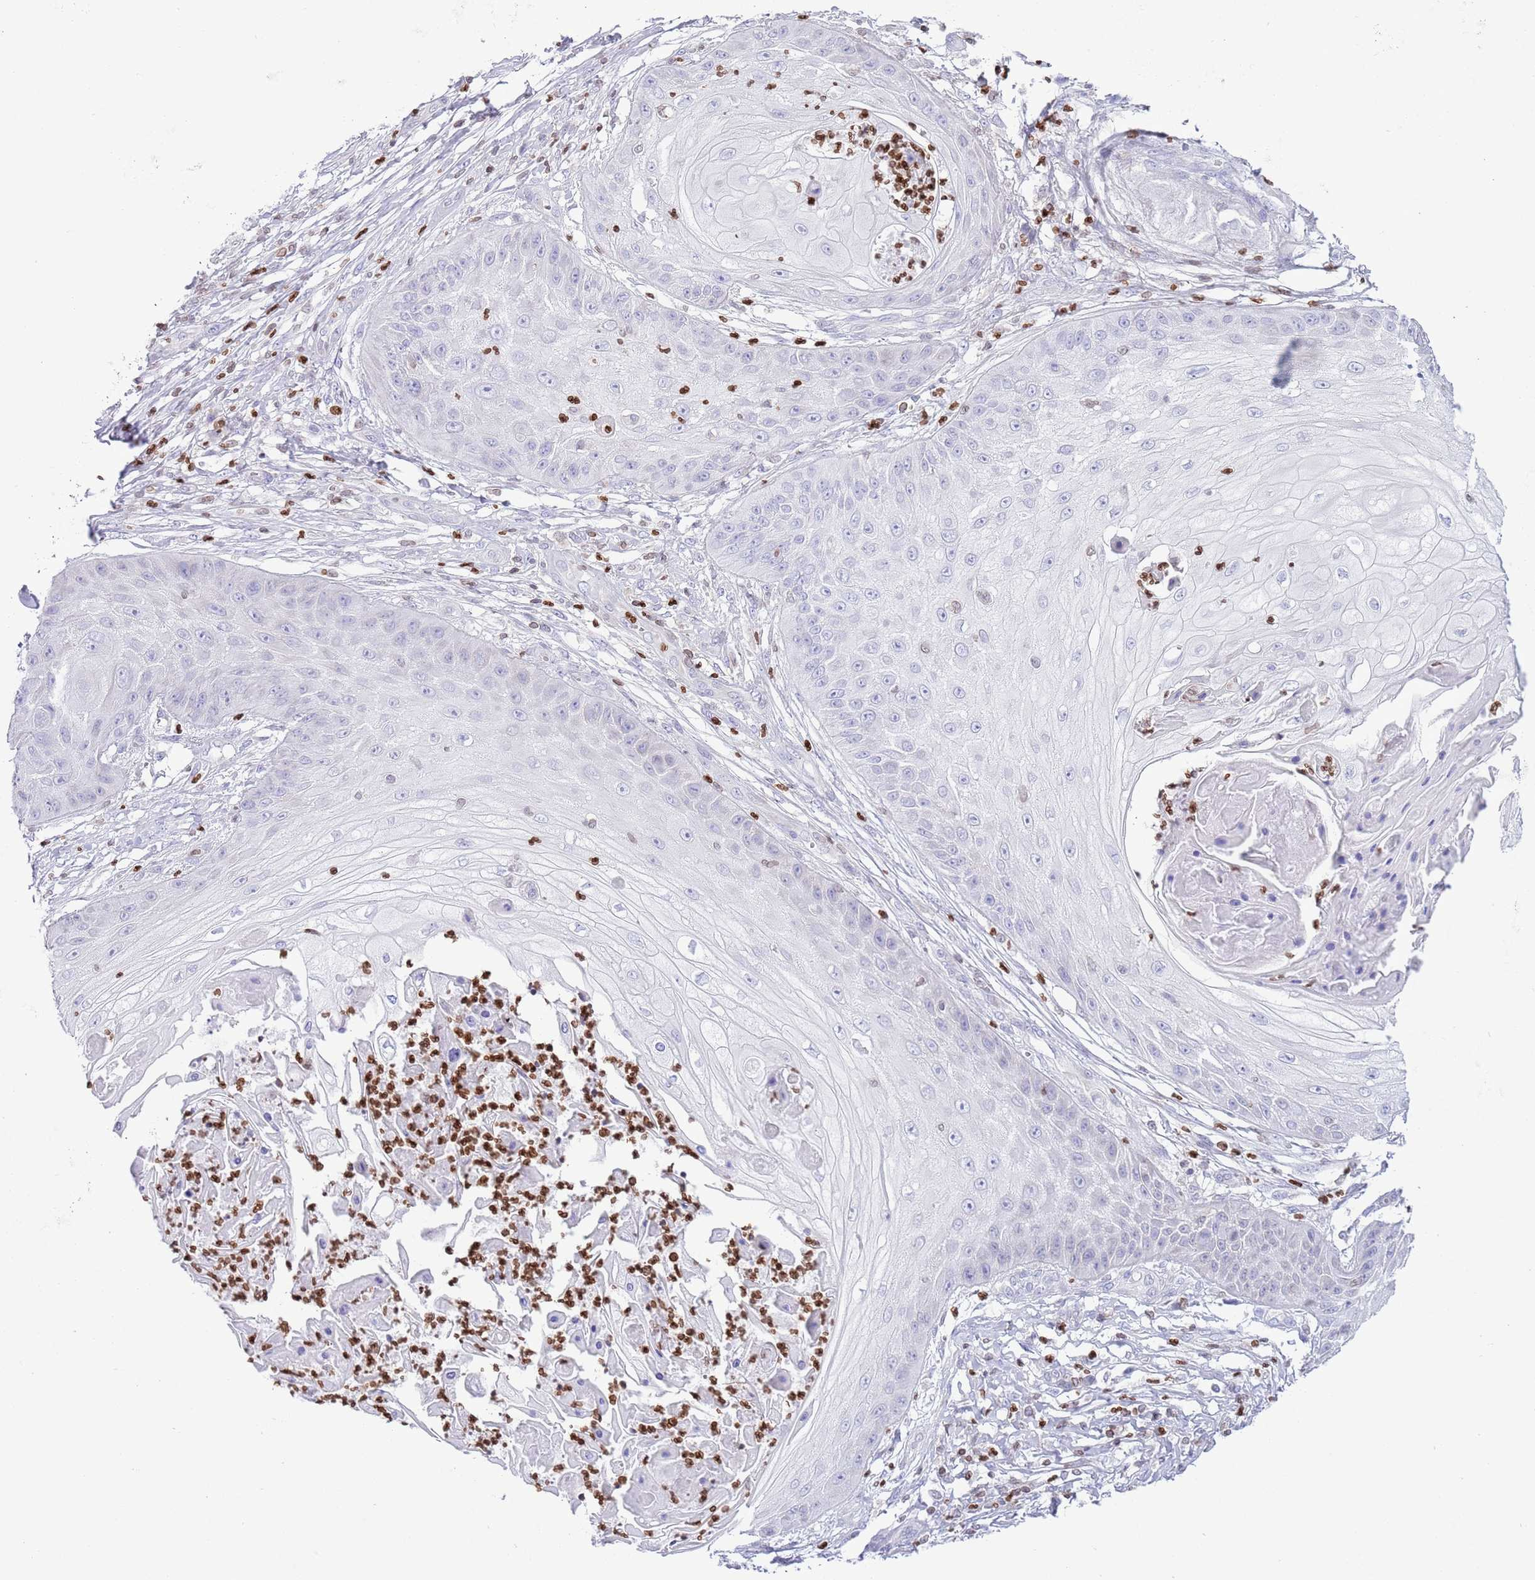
{"staining": {"intensity": "negative", "quantity": "none", "location": "none"}, "tissue": "skin cancer", "cell_type": "Tumor cells", "image_type": "cancer", "snomed": [{"axis": "morphology", "description": "Squamous cell carcinoma, NOS"}, {"axis": "topography", "description": "Skin"}], "caption": "A high-resolution image shows immunohistochemistry (IHC) staining of skin squamous cell carcinoma, which shows no significant positivity in tumor cells. (Stains: DAB (3,3'-diaminobenzidine) IHC with hematoxylin counter stain, Microscopy: brightfield microscopy at high magnification).", "gene": "LBR", "patient": {"sex": "male", "age": 70}}